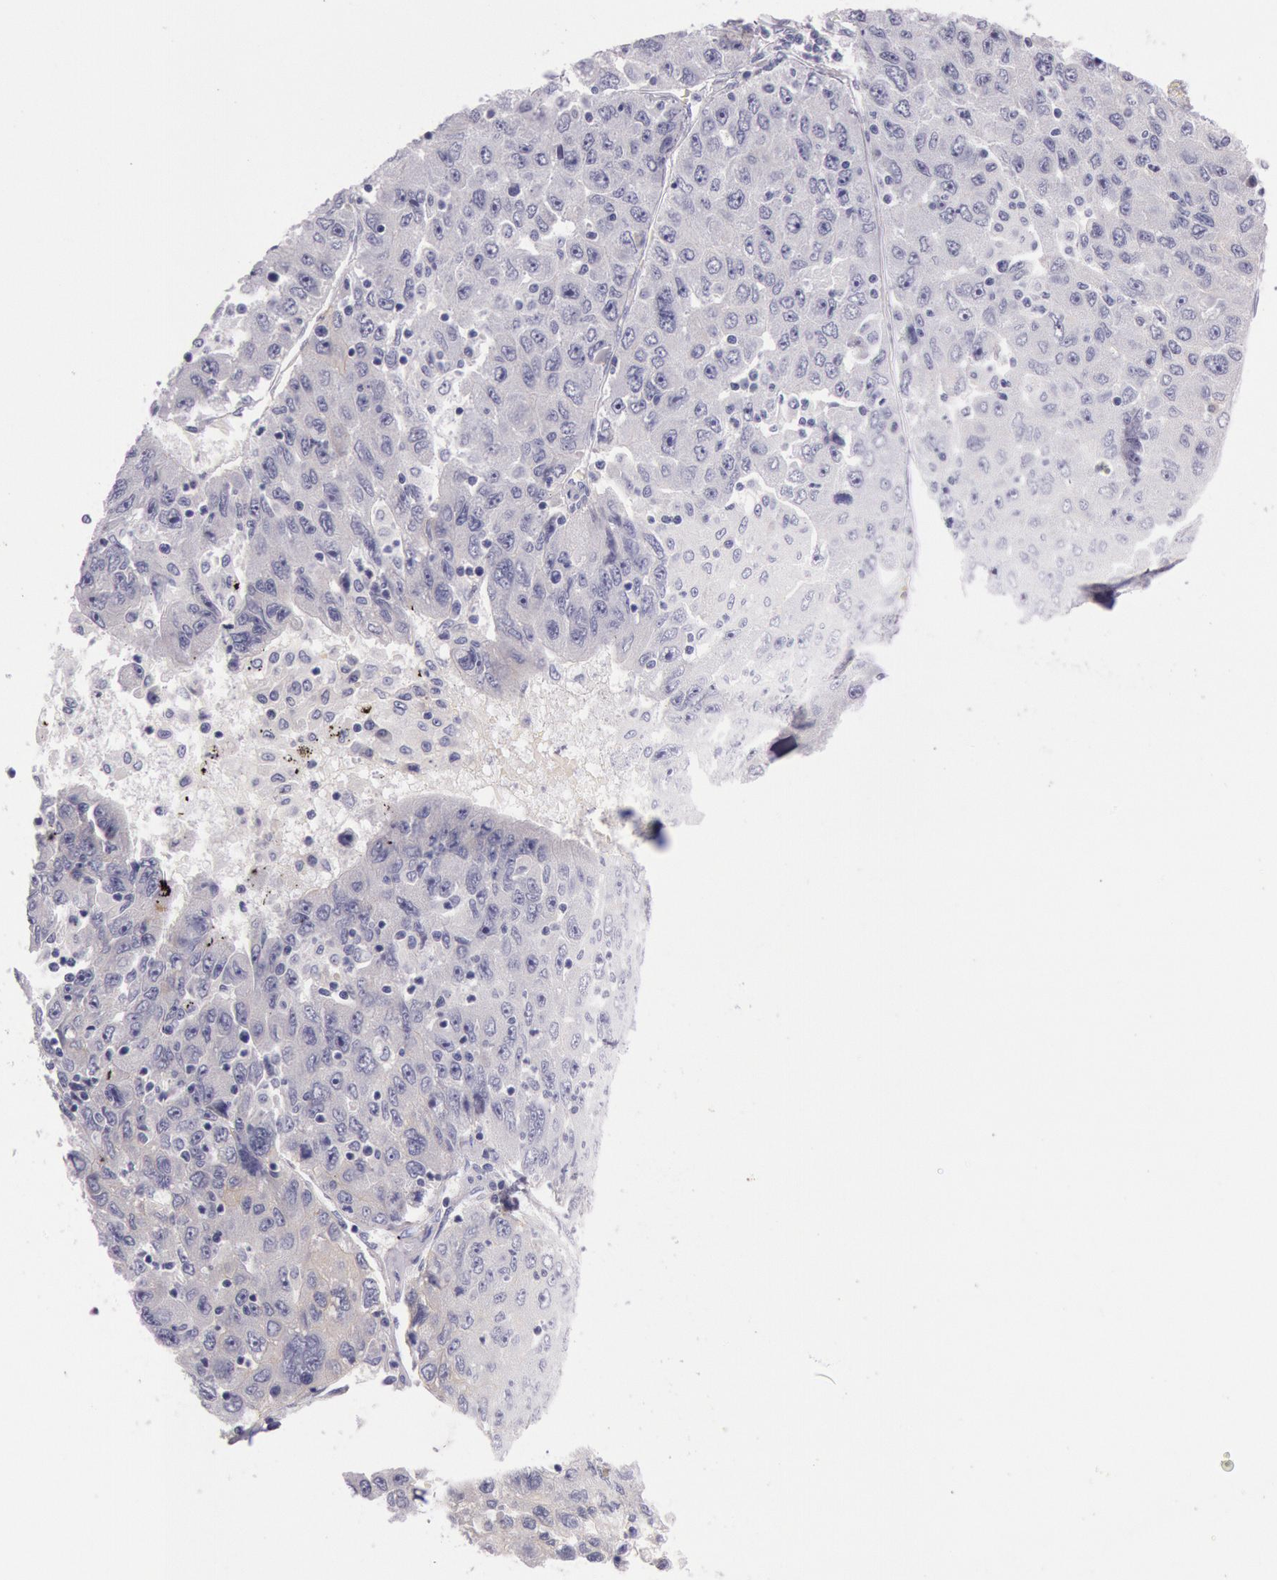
{"staining": {"intensity": "negative", "quantity": "none", "location": "none"}, "tissue": "liver cancer", "cell_type": "Tumor cells", "image_type": "cancer", "snomed": [{"axis": "morphology", "description": "Carcinoma, Hepatocellular, NOS"}, {"axis": "topography", "description": "Liver"}], "caption": "High power microscopy micrograph of an IHC image of hepatocellular carcinoma (liver), revealing no significant positivity in tumor cells. (Stains: DAB (3,3'-diaminobenzidine) IHC with hematoxylin counter stain, Microscopy: brightfield microscopy at high magnification).", "gene": "EGFR", "patient": {"sex": "male", "age": 49}}